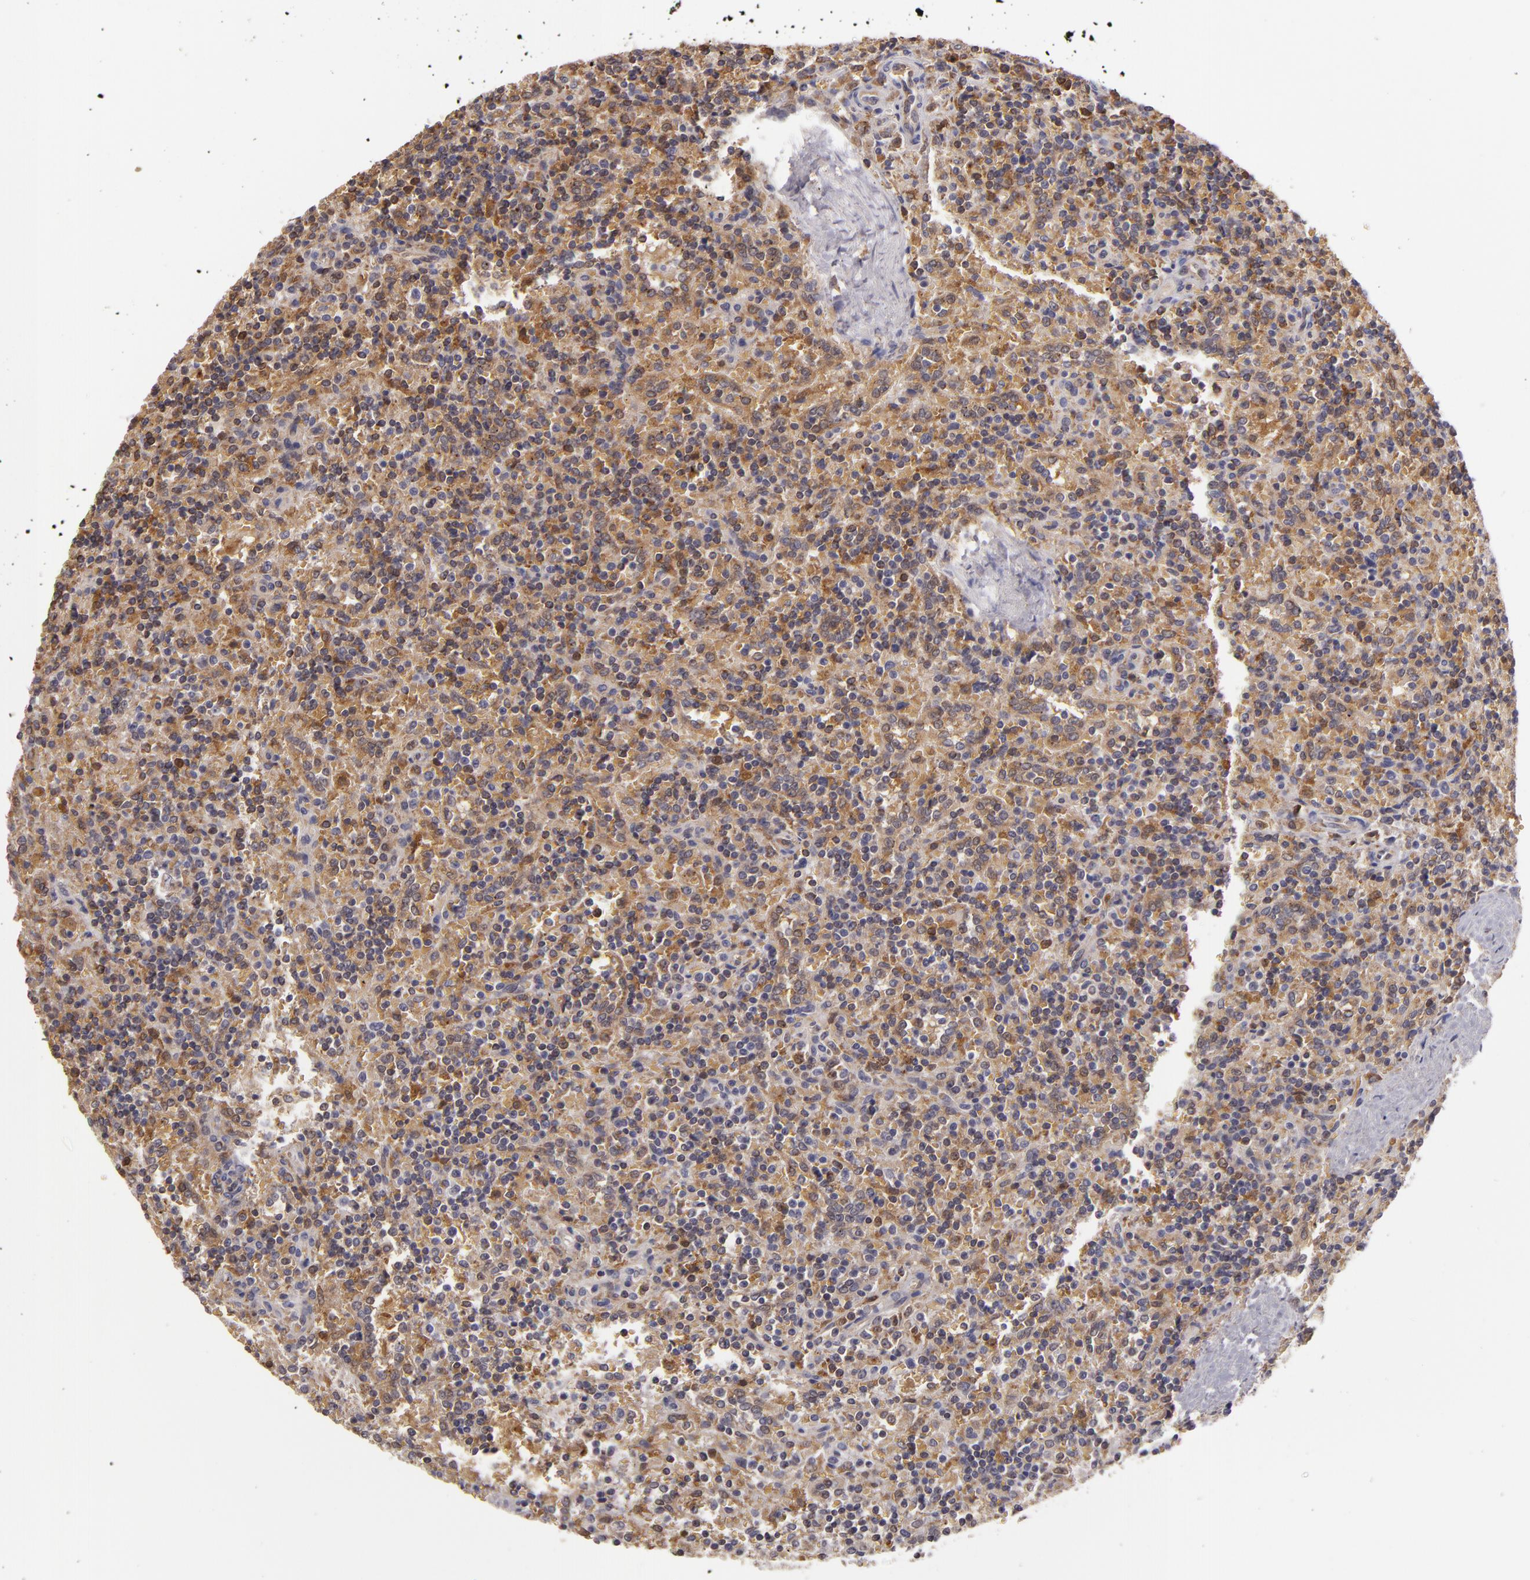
{"staining": {"intensity": "moderate", "quantity": "<25%", "location": "cytoplasmic/membranous"}, "tissue": "lymphoma", "cell_type": "Tumor cells", "image_type": "cancer", "snomed": [{"axis": "morphology", "description": "Malignant lymphoma, non-Hodgkin's type, Low grade"}, {"axis": "topography", "description": "Spleen"}], "caption": "A high-resolution micrograph shows immunohistochemistry staining of lymphoma, which shows moderate cytoplasmic/membranous positivity in approximately <25% of tumor cells. (brown staining indicates protein expression, while blue staining denotes nuclei).", "gene": "FHIT", "patient": {"sex": "male", "age": 67}}